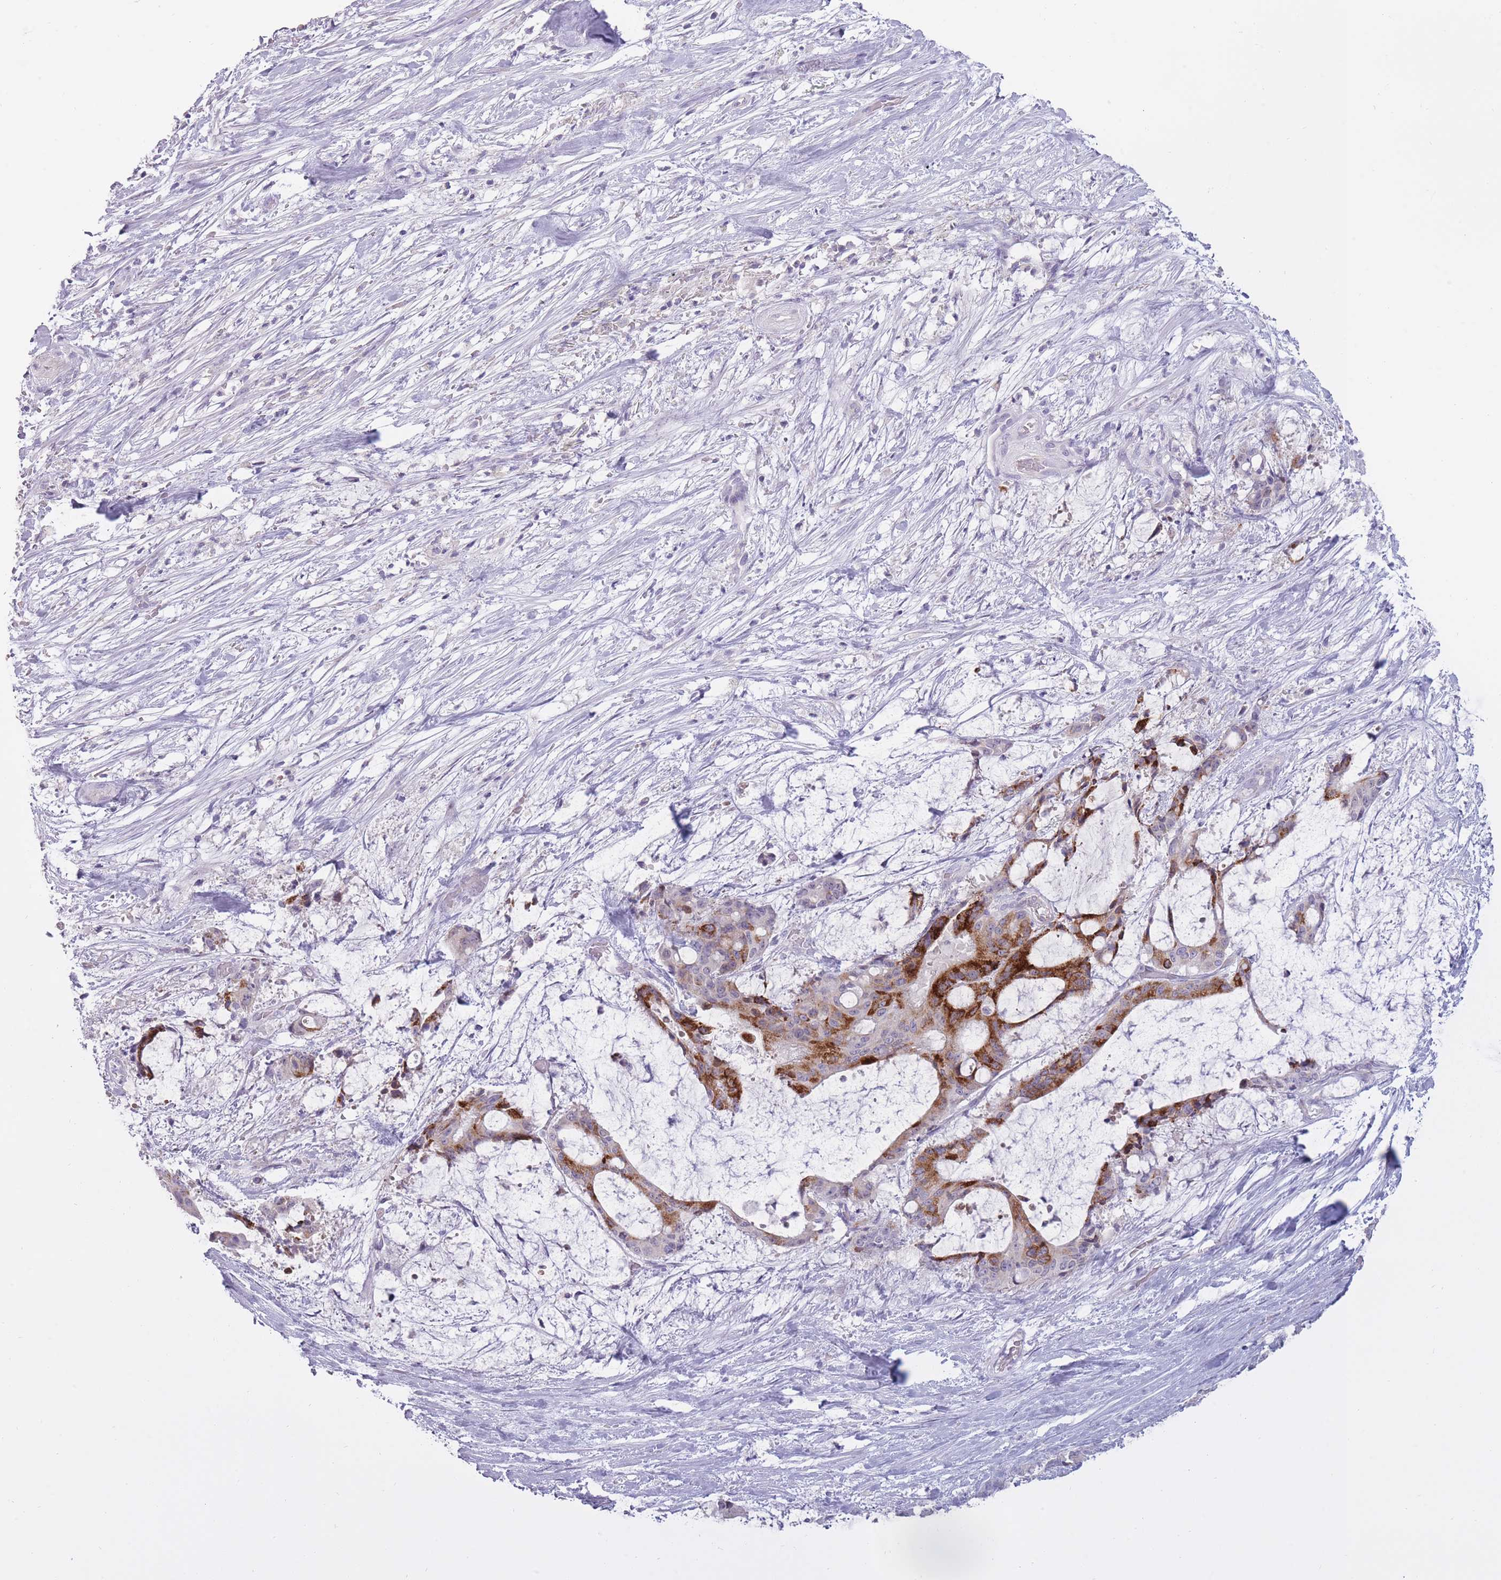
{"staining": {"intensity": "strong", "quantity": "<25%", "location": "cytoplasmic/membranous"}, "tissue": "liver cancer", "cell_type": "Tumor cells", "image_type": "cancer", "snomed": [{"axis": "morphology", "description": "Normal tissue, NOS"}, {"axis": "morphology", "description": "Cholangiocarcinoma"}, {"axis": "topography", "description": "Liver"}, {"axis": "topography", "description": "Peripheral nerve tissue"}], "caption": "A photomicrograph of human liver cancer (cholangiocarcinoma) stained for a protein demonstrates strong cytoplasmic/membranous brown staining in tumor cells. Immunohistochemistry stains the protein in brown and the nuclei are stained blue.", "gene": "BDKRB2", "patient": {"sex": "female", "age": 73}}